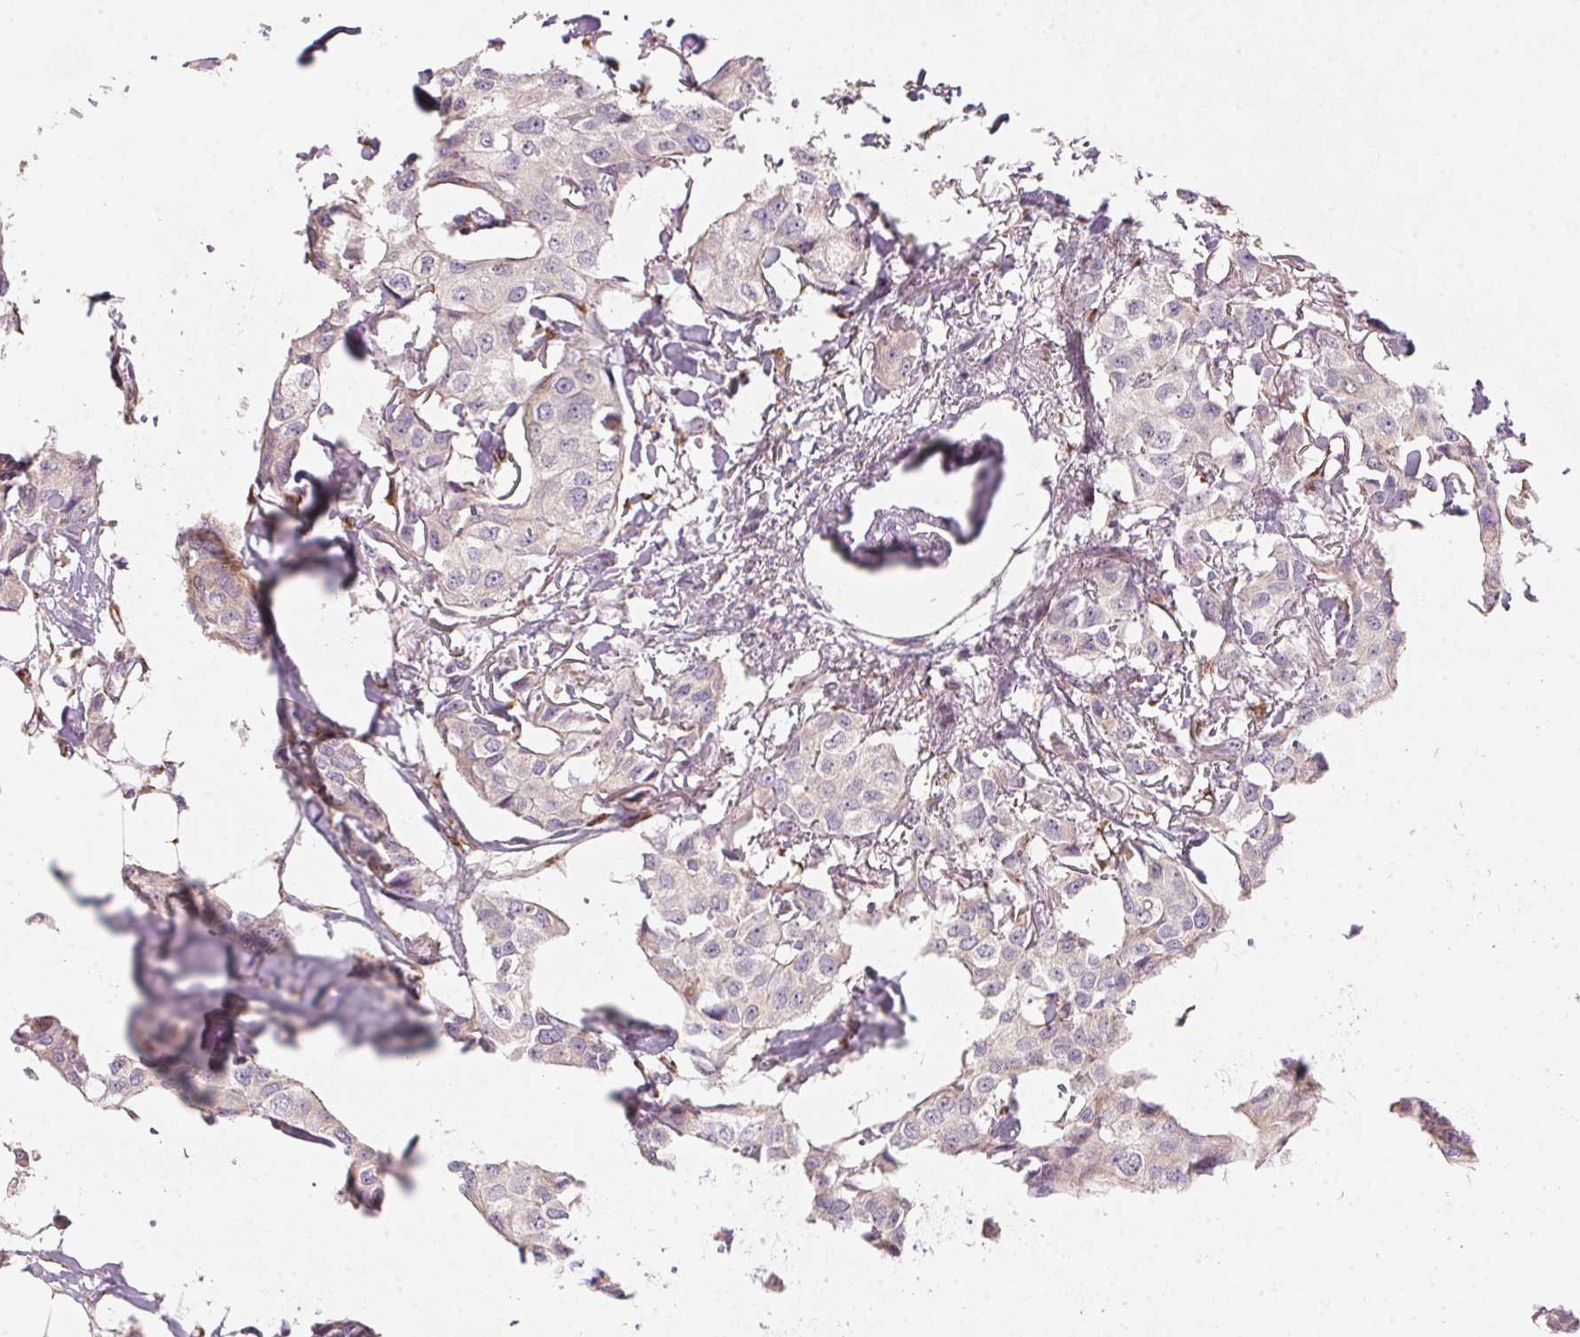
{"staining": {"intensity": "negative", "quantity": "none", "location": "none"}, "tissue": "breast cancer", "cell_type": "Tumor cells", "image_type": "cancer", "snomed": [{"axis": "morphology", "description": "Duct carcinoma"}, {"axis": "topography", "description": "Breast"}], "caption": "Histopathology image shows no protein positivity in tumor cells of breast infiltrating ductal carcinoma tissue.", "gene": "BLOC1S2", "patient": {"sex": "female", "age": 80}}